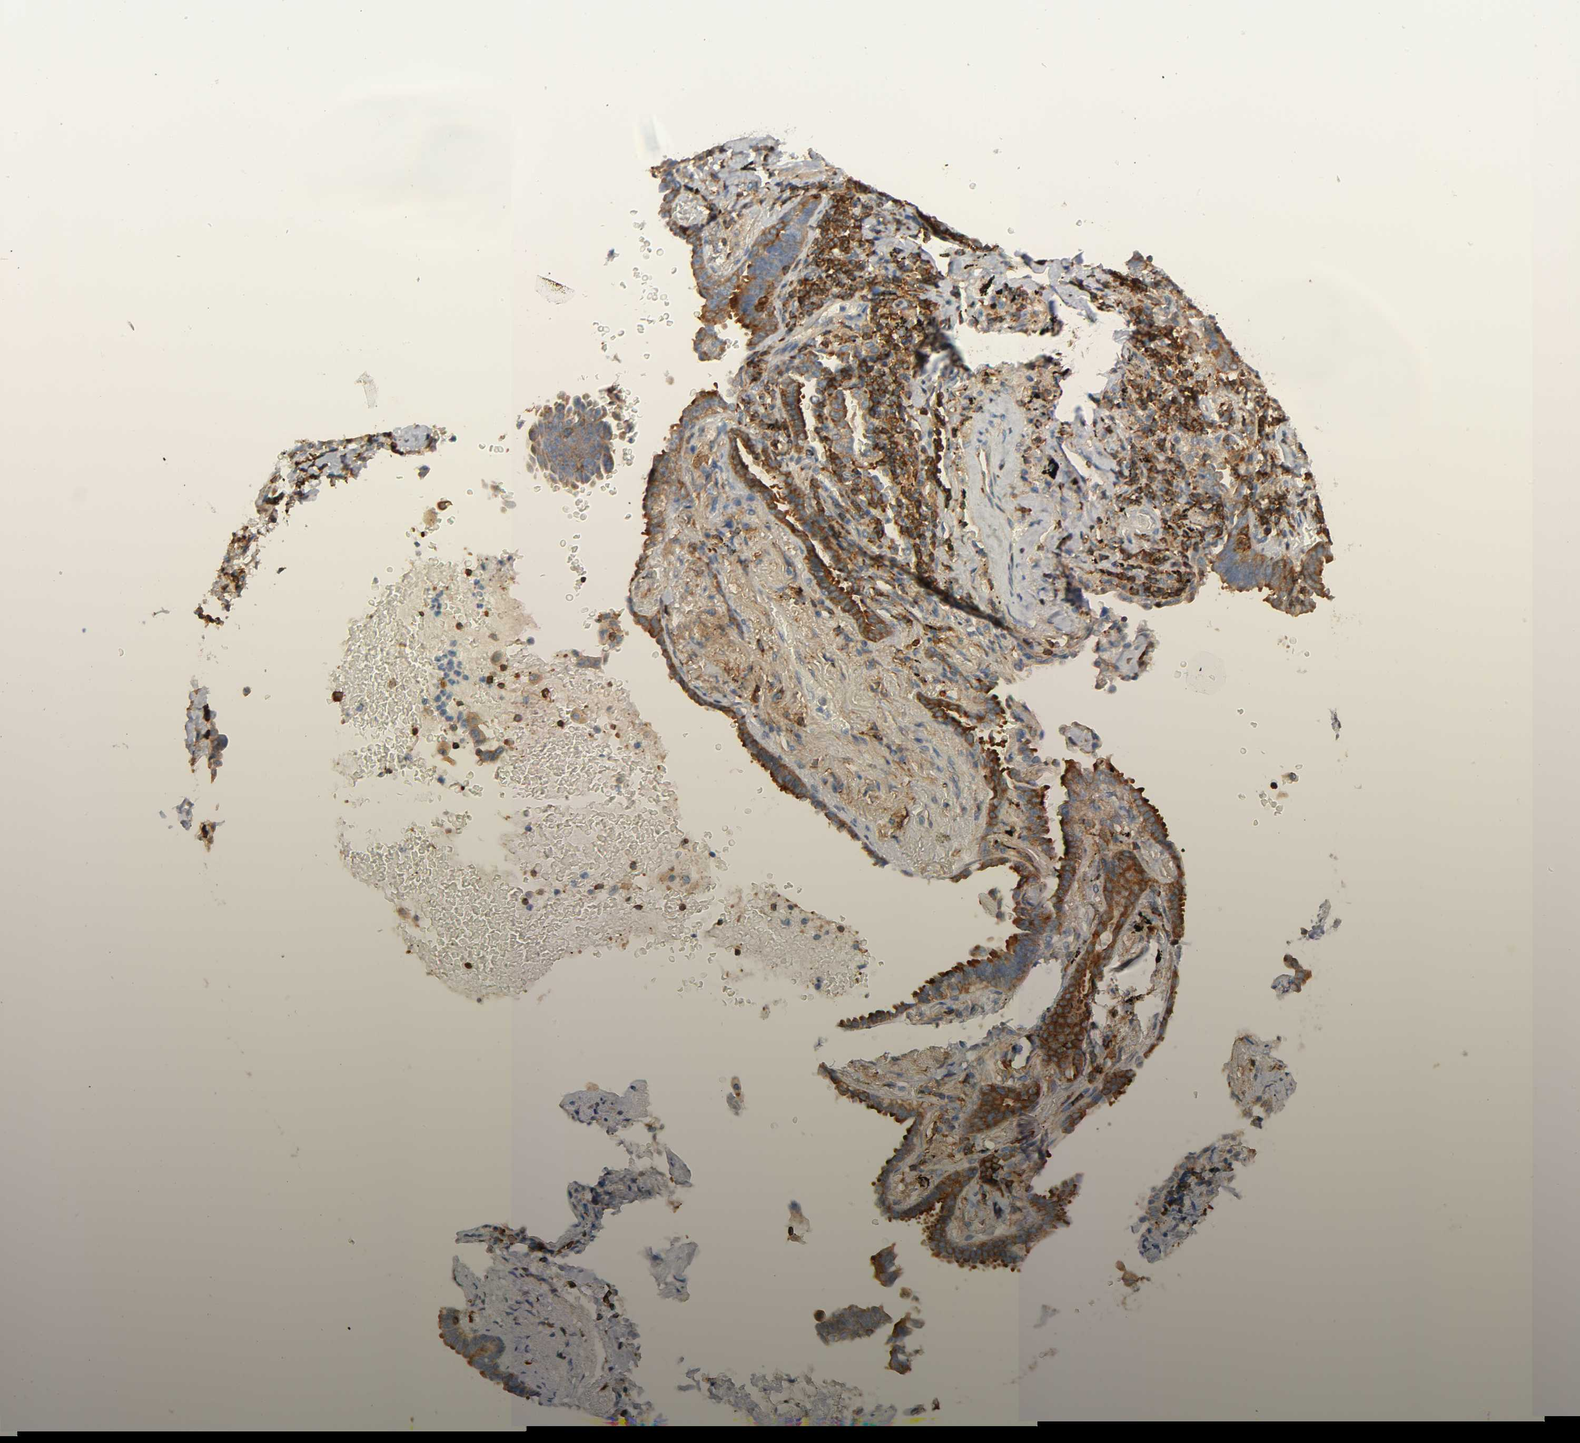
{"staining": {"intensity": "strong", "quantity": ">75%", "location": "cytoplasmic/membranous"}, "tissue": "lung cancer", "cell_type": "Tumor cells", "image_type": "cancer", "snomed": [{"axis": "morphology", "description": "Adenocarcinoma, NOS"}, {"axis": "topography", "description": "Lung"}], "caption": "Approximately >75% of tumor cells in adenocarcinoma (lung) show strong cytoplasmic/membranous protein positivity as visualized by brown immunohistochemical staining.", "gene": "BIN1", "patient": {"sex": "female", "age": 64}}